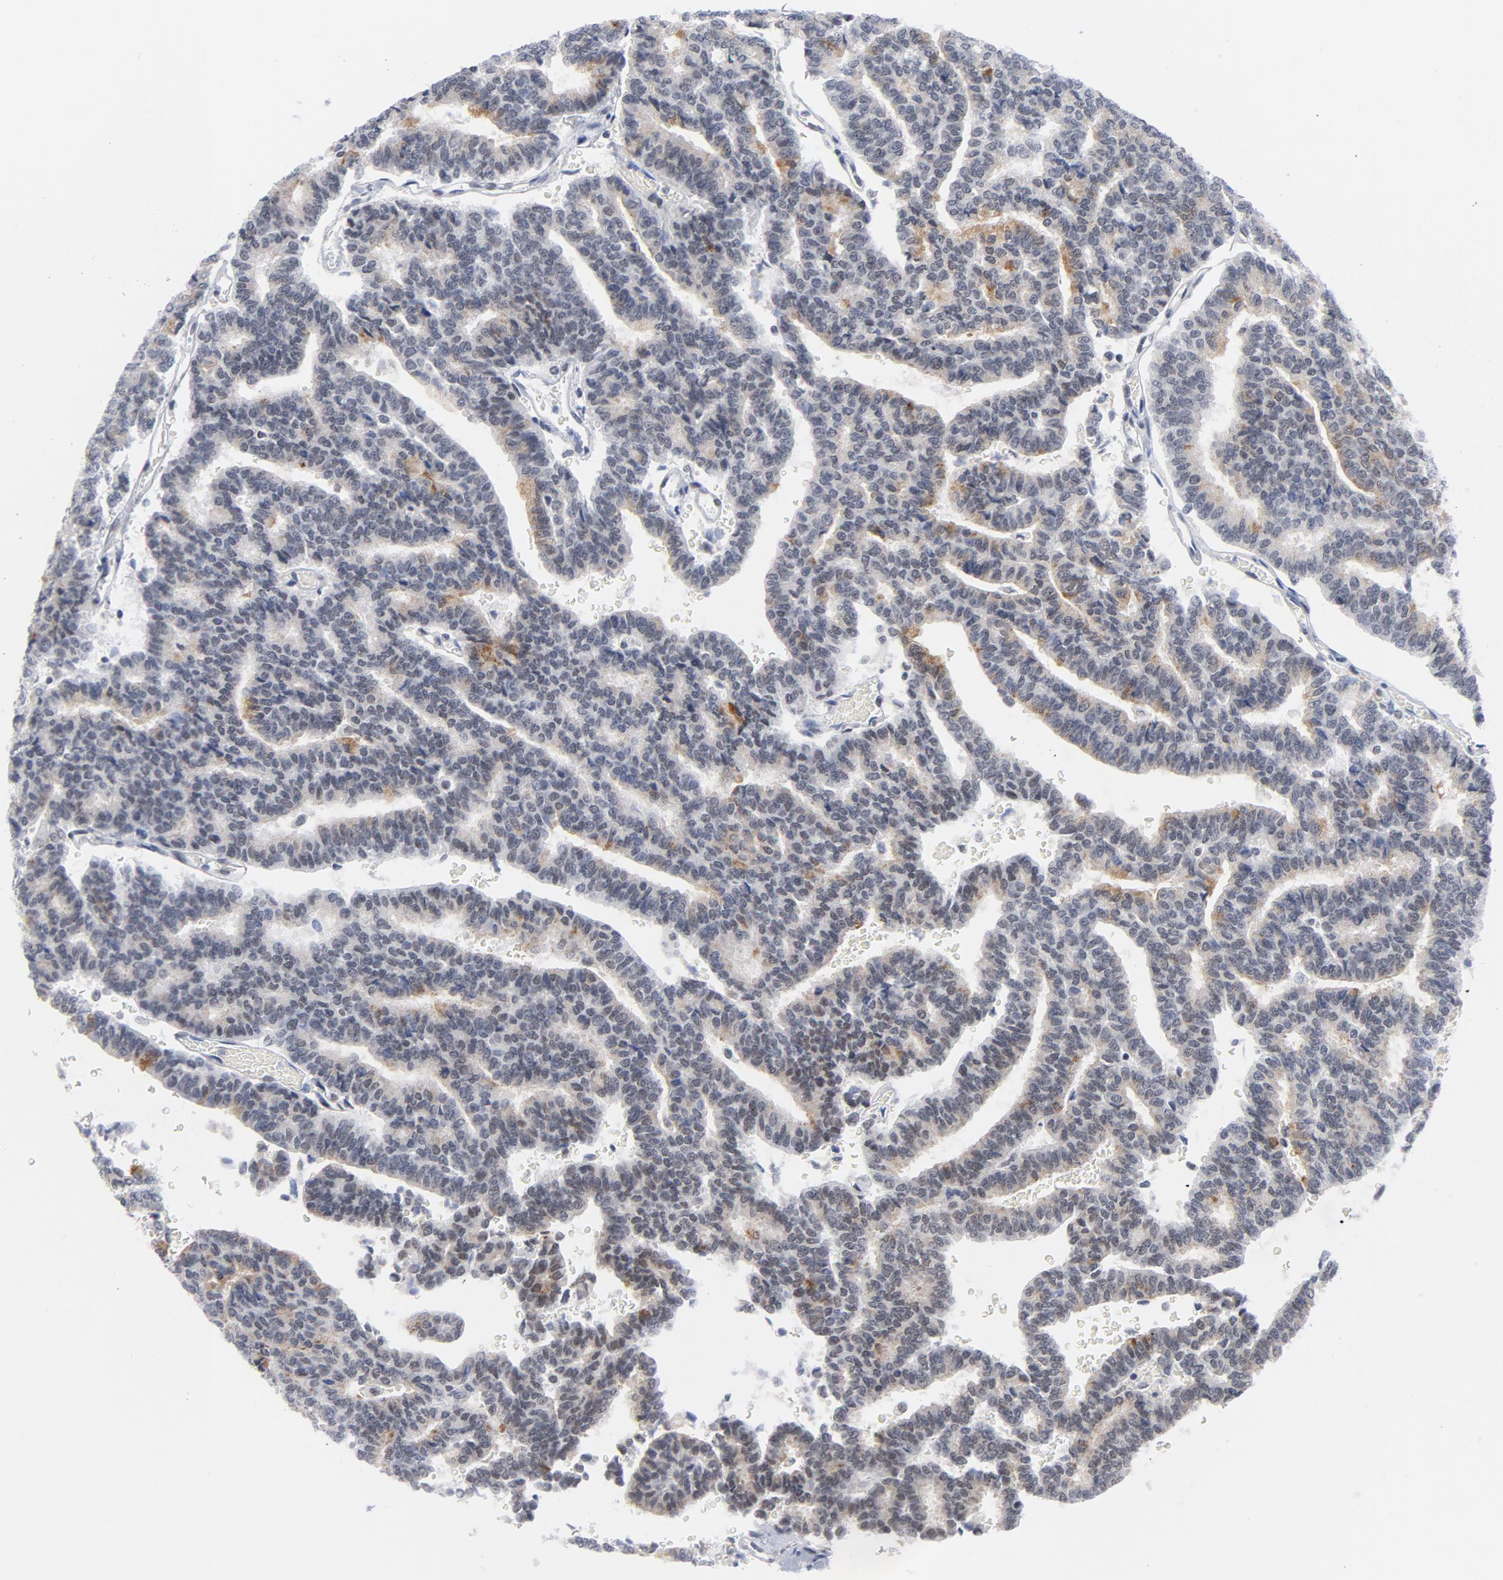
{"staining": {"intensity": "weak", "quantity": "25%-75%", "location": "cytoplasmic/membranous"}, "tissue": "thyroid cancer", "cell_type": "Tumor cells", "image_type": "cancer", "snomed": [{"axis": "morphology", "description": "Papillary adenocarcinoma, NOS"}, {"axis": "topography", "description": "Thyroid gland"}], "caption": "High-magnification brightfield microscopy of thyroid papillary adenocarcinoma stained with DAB (3,3'-diaminobenzidine) (brown) and counterstained with hematoxylin (blue). tumor cells exhibit weak cytoplasmic/membranous staining is identified in approximately25%-75% of cells.", "gene": "BAP1", "patient": {"sex": "female", "age": 35}}